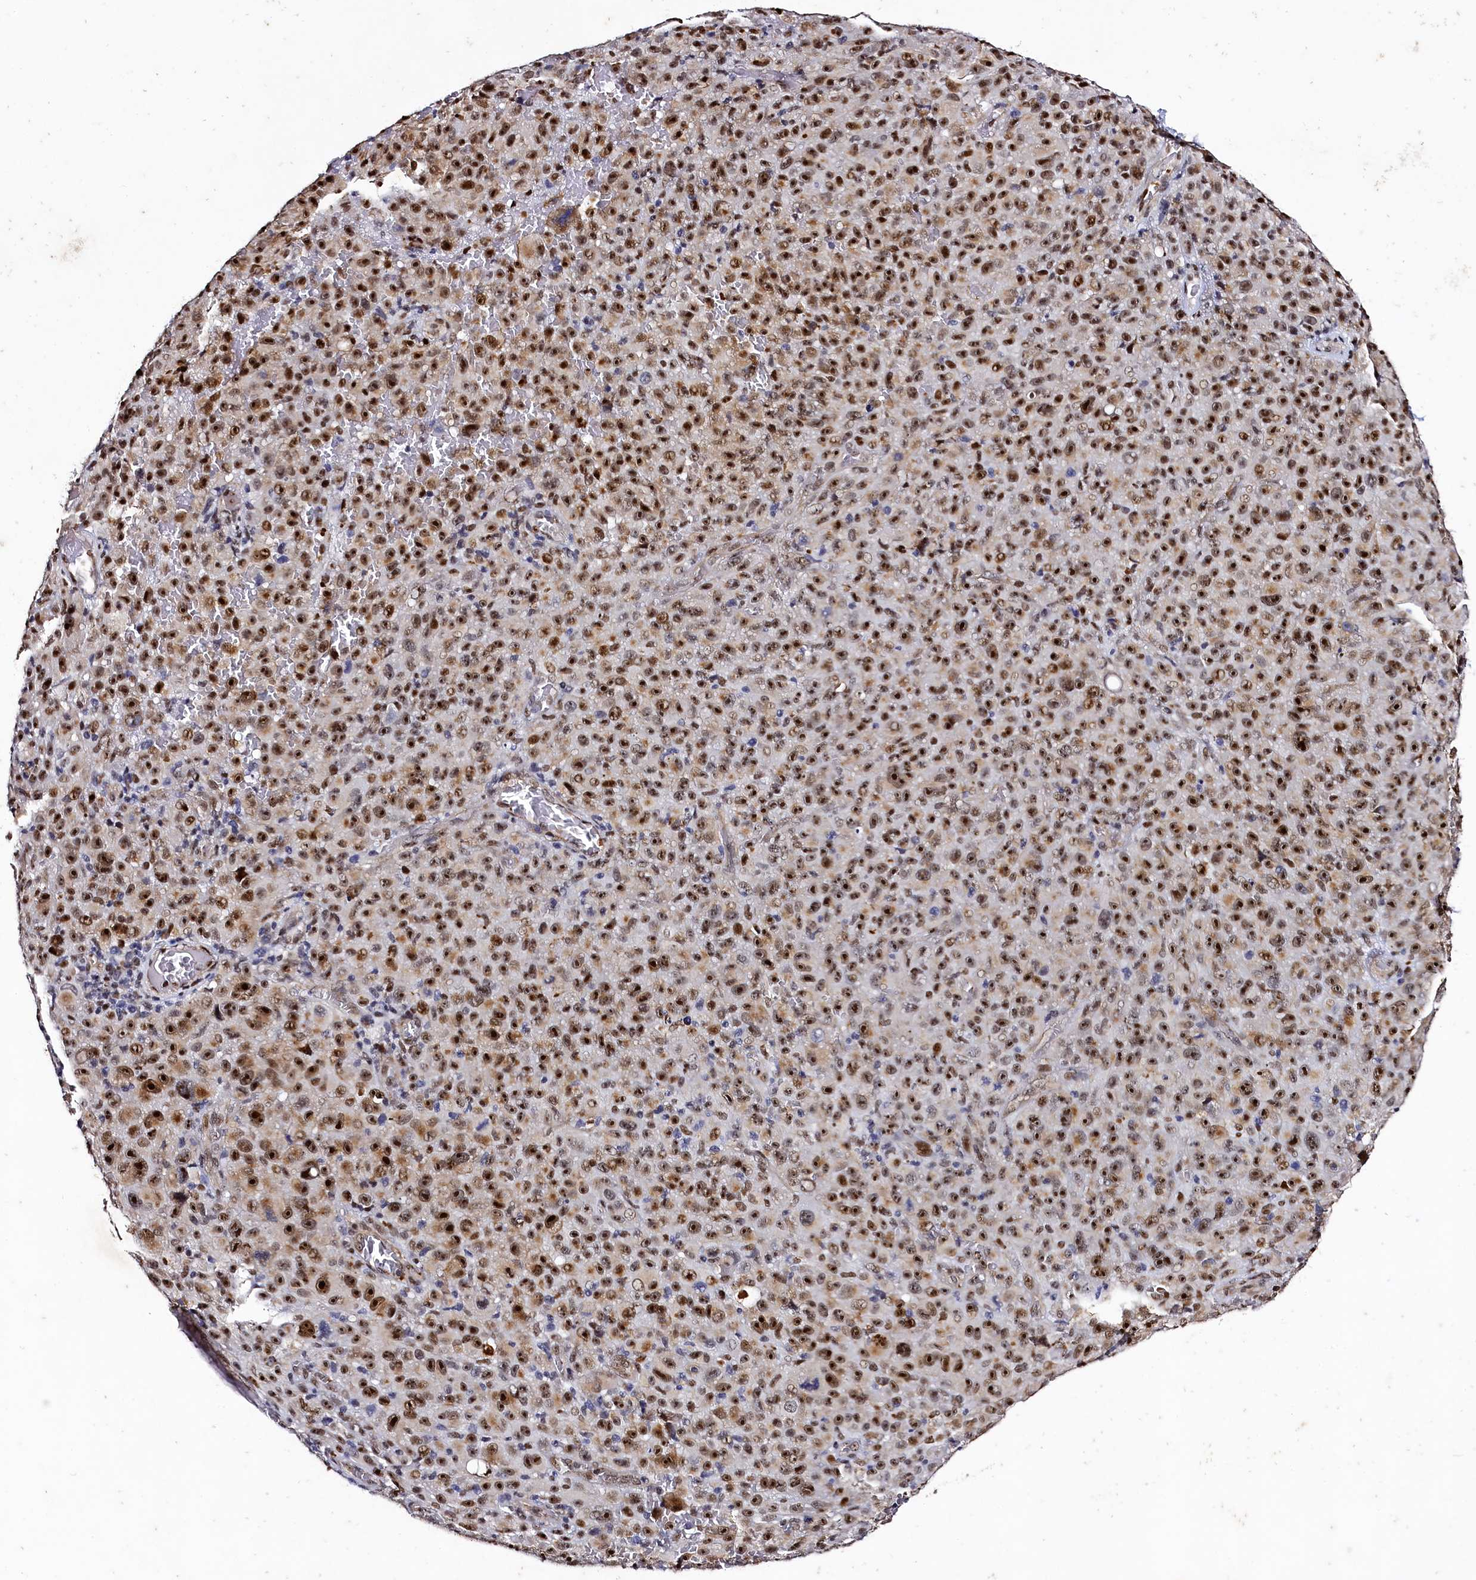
{"staining": {"intensity": "strong", "quantity": "25%-75%", "location": "nuclear"}, "tissue": "melanoma", "cell_type": "Tumor cells", "image_type": "cancer", "snomed": [{"axis": "morphology", "description": "Malignant melanoma, NOS"}, {"axis": "topography", "description": "Skin"}], "caption": "The histopathology image exhibits staining of melanoma, revealing strong nuclear protein positivity (brown color) within tumor cells.", "gene": "SAMD10", "patient": {"sex": "female", "age": 82}}